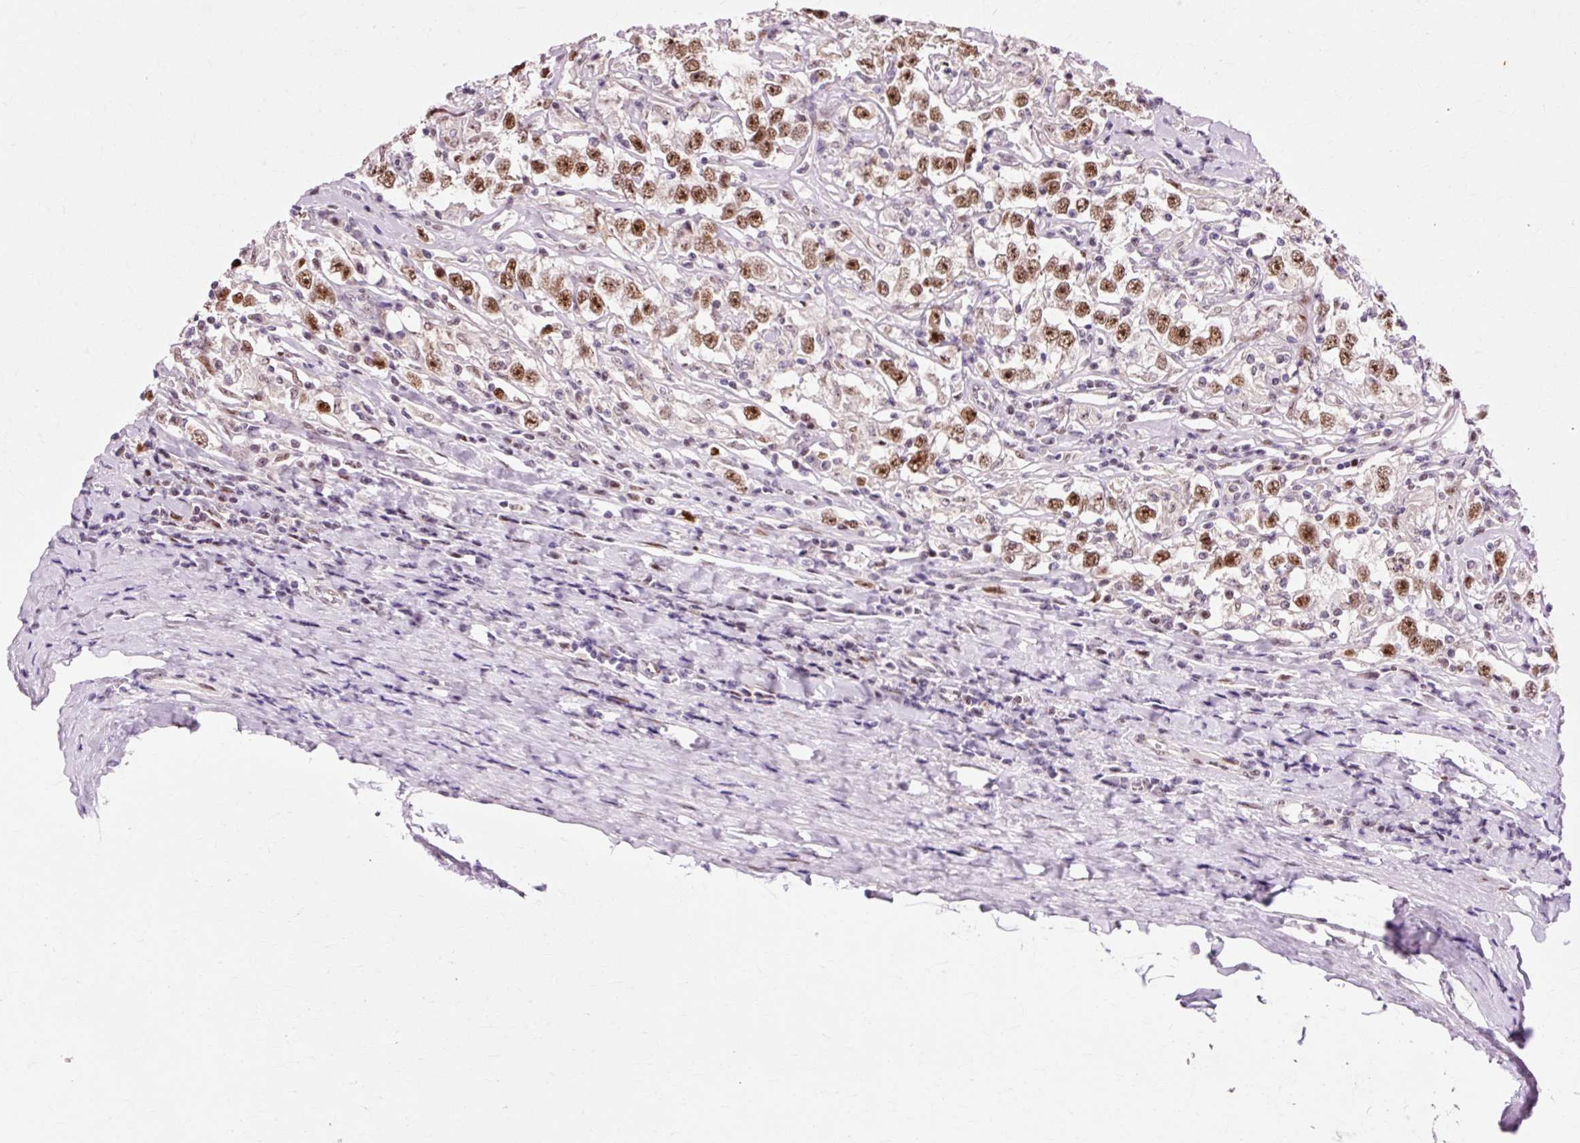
{"staining": {"intensity": "moderate", "quantity": ">75%", "location": "nuclear"}, "tissue": "testis cancer", "cell_type": "Tumor cells", "image_type": "cancer", "snomed": [{"axis": "morphology", "description": "Seminoma, NOS"}, {"axis": "topography", "description": "Testis"}], "caption": "Protein staining of seminoma (testis) tissue shows moderate nuclear staining in about >75% of tumor cells.", "gene": "MACROD2", "patient": {"sex": "male", "age": 41}}